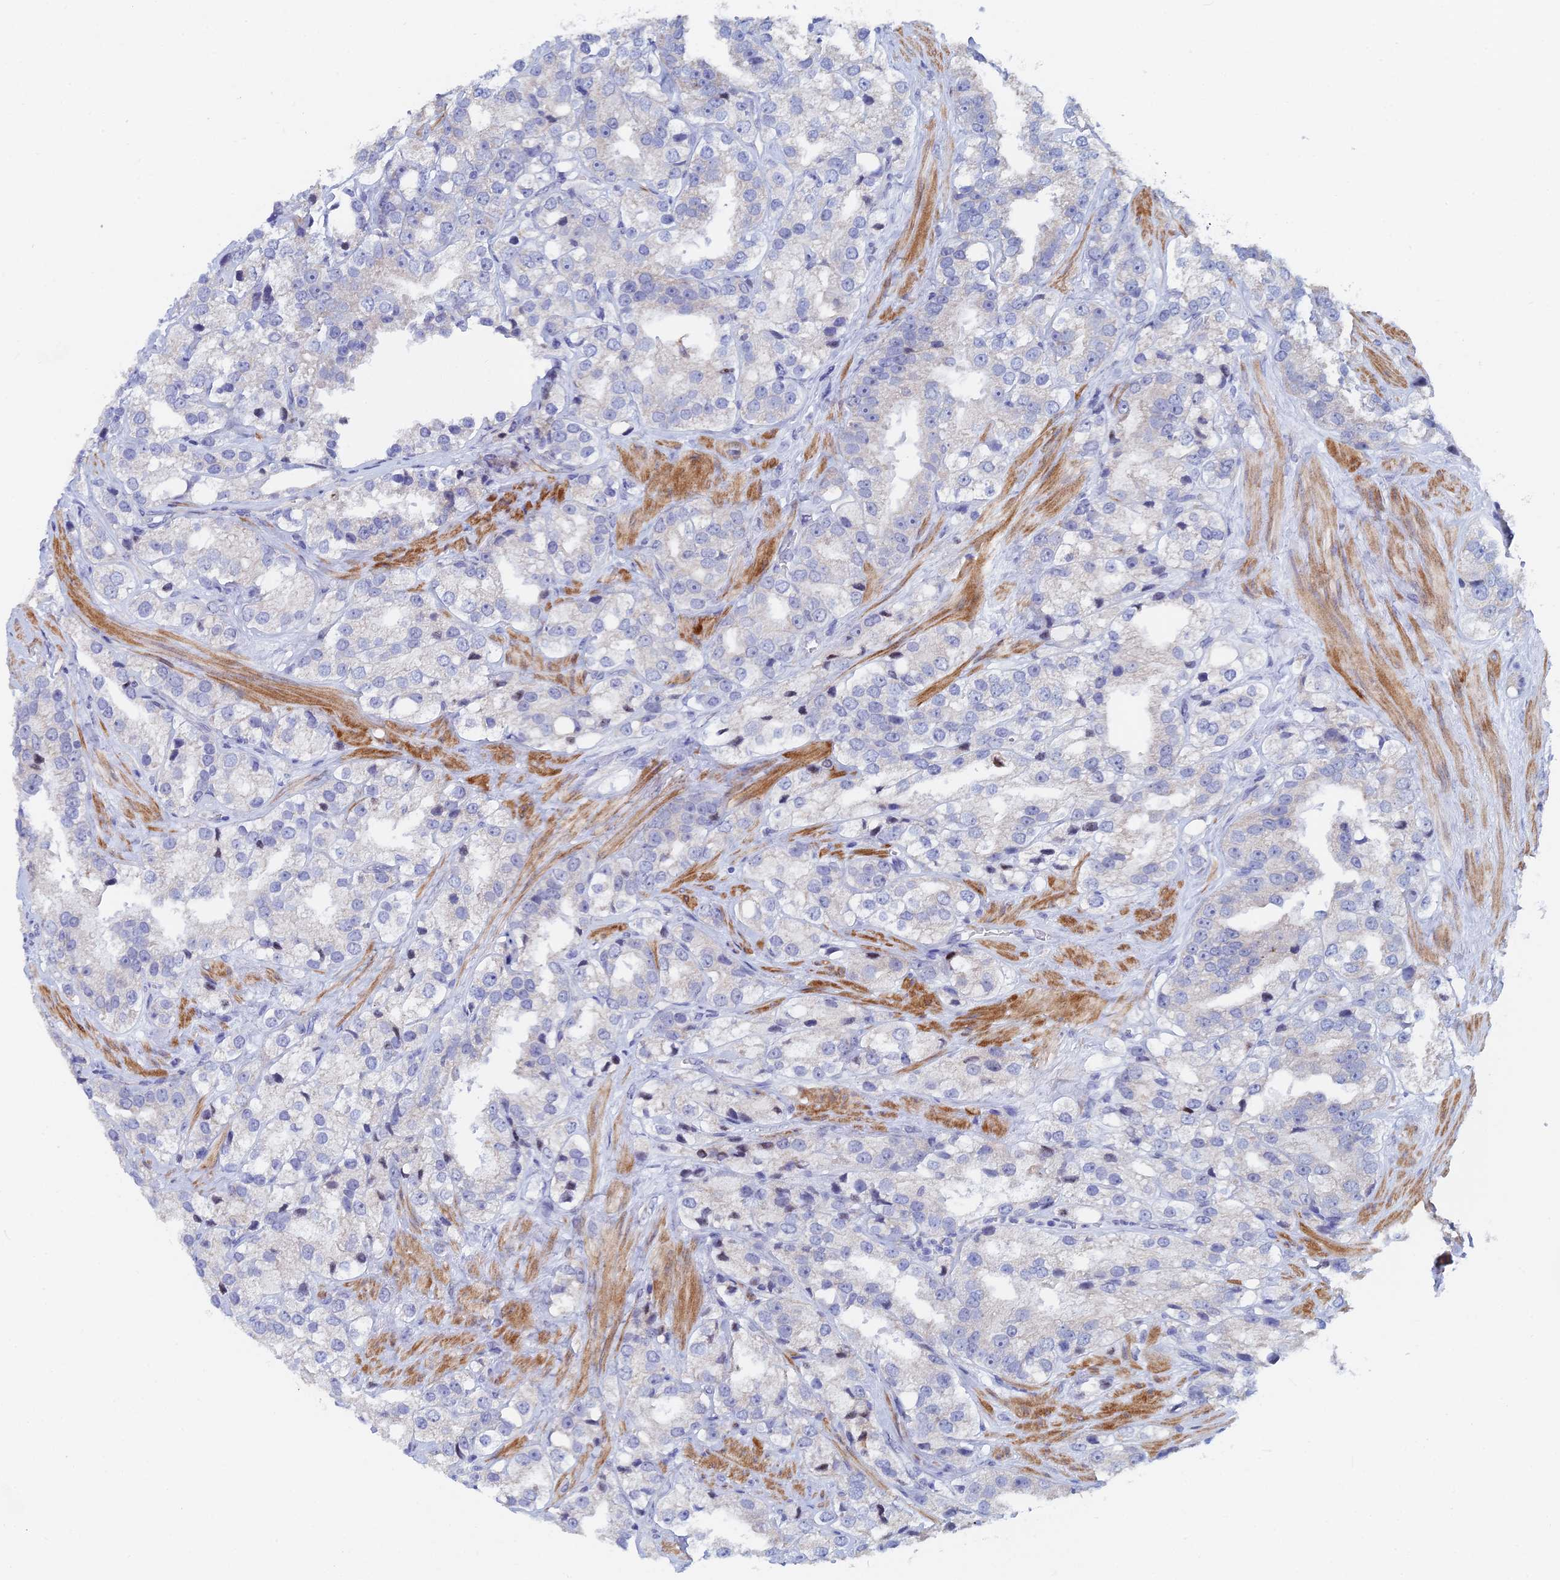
{"staining": {"intensity": "negative", "quantity": "none", "location": "none"}, "tissue": "prostate cancer", "cell_type": "Tumor cells", "image_type": "cancer", "snomed": [{"axis": "morphology", "description": "Adenocarcinoma, NOS"}, {"axis": "topography", "description": "Prostate"}], "caption": "Tumor cells show no significant protein staining in prostate adenocarcinoma. The staining is performed using DAB (3,3'-diaminobenzidine) brown chromogen with nuclei counter-stained in using hematoxylin.", "gene": "GMNC", "patient": {"sex": "male", "age": 79}}